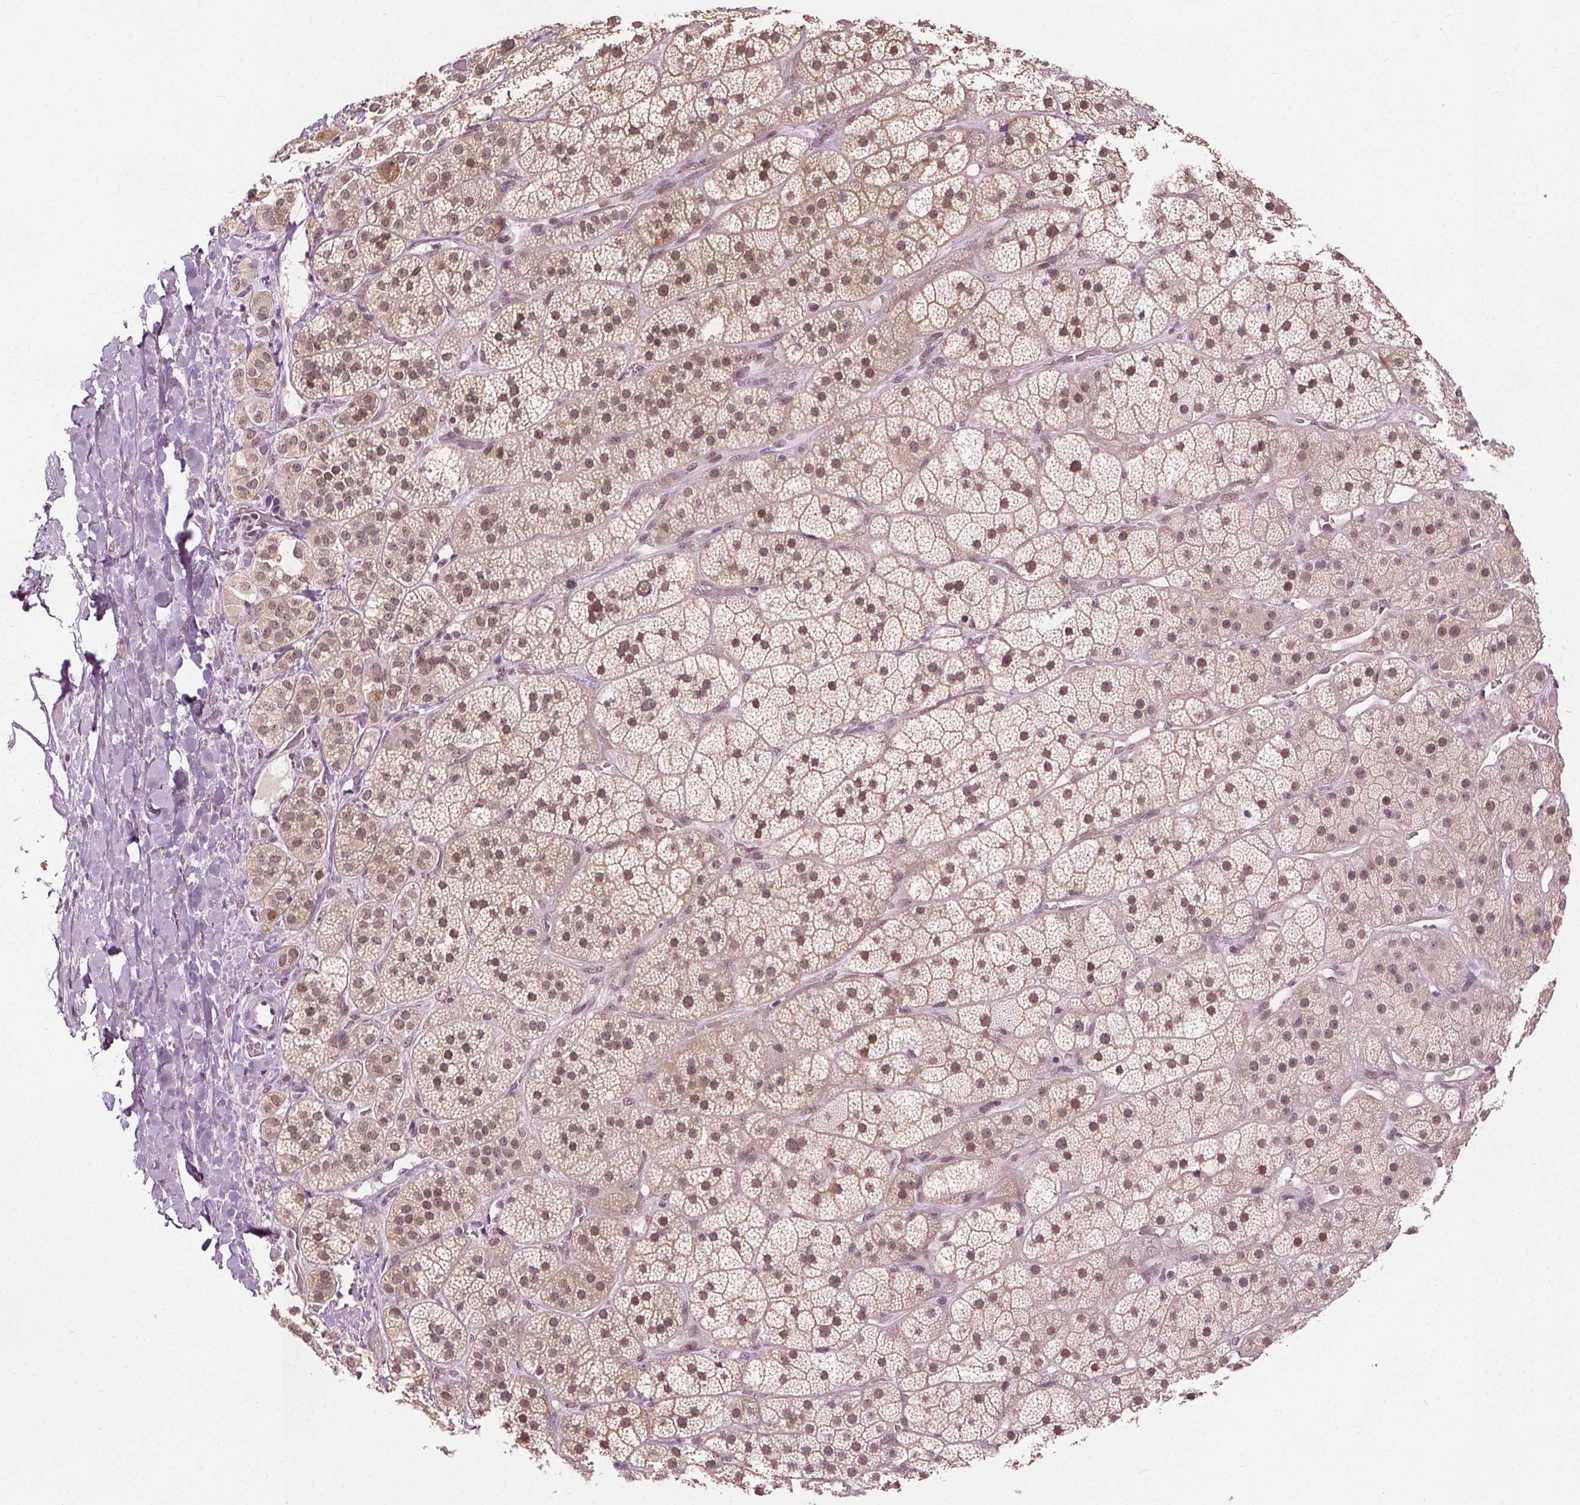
{"staining": {"intensity": "moderate", "quantity": ">75%", "location": "cytoplasmic/membranous,nuclear"}, "tissue": "adrenal gland", "cell_type": "Glandular cells", "image_type": "normal", "snomed": [{"axis": "morphology", "description": "Normal tissue, NOS"}, {"axis": "topography", "description": "Adrenal gland"}], "caption": "This is an image of IHC staining of benign adrenal gland, which shows moderate staining in the cytoplasmic/membranous,nuclear of glandular cells.", "gene": "IWS1", "patient": {"sex": "male", "age": 57}}